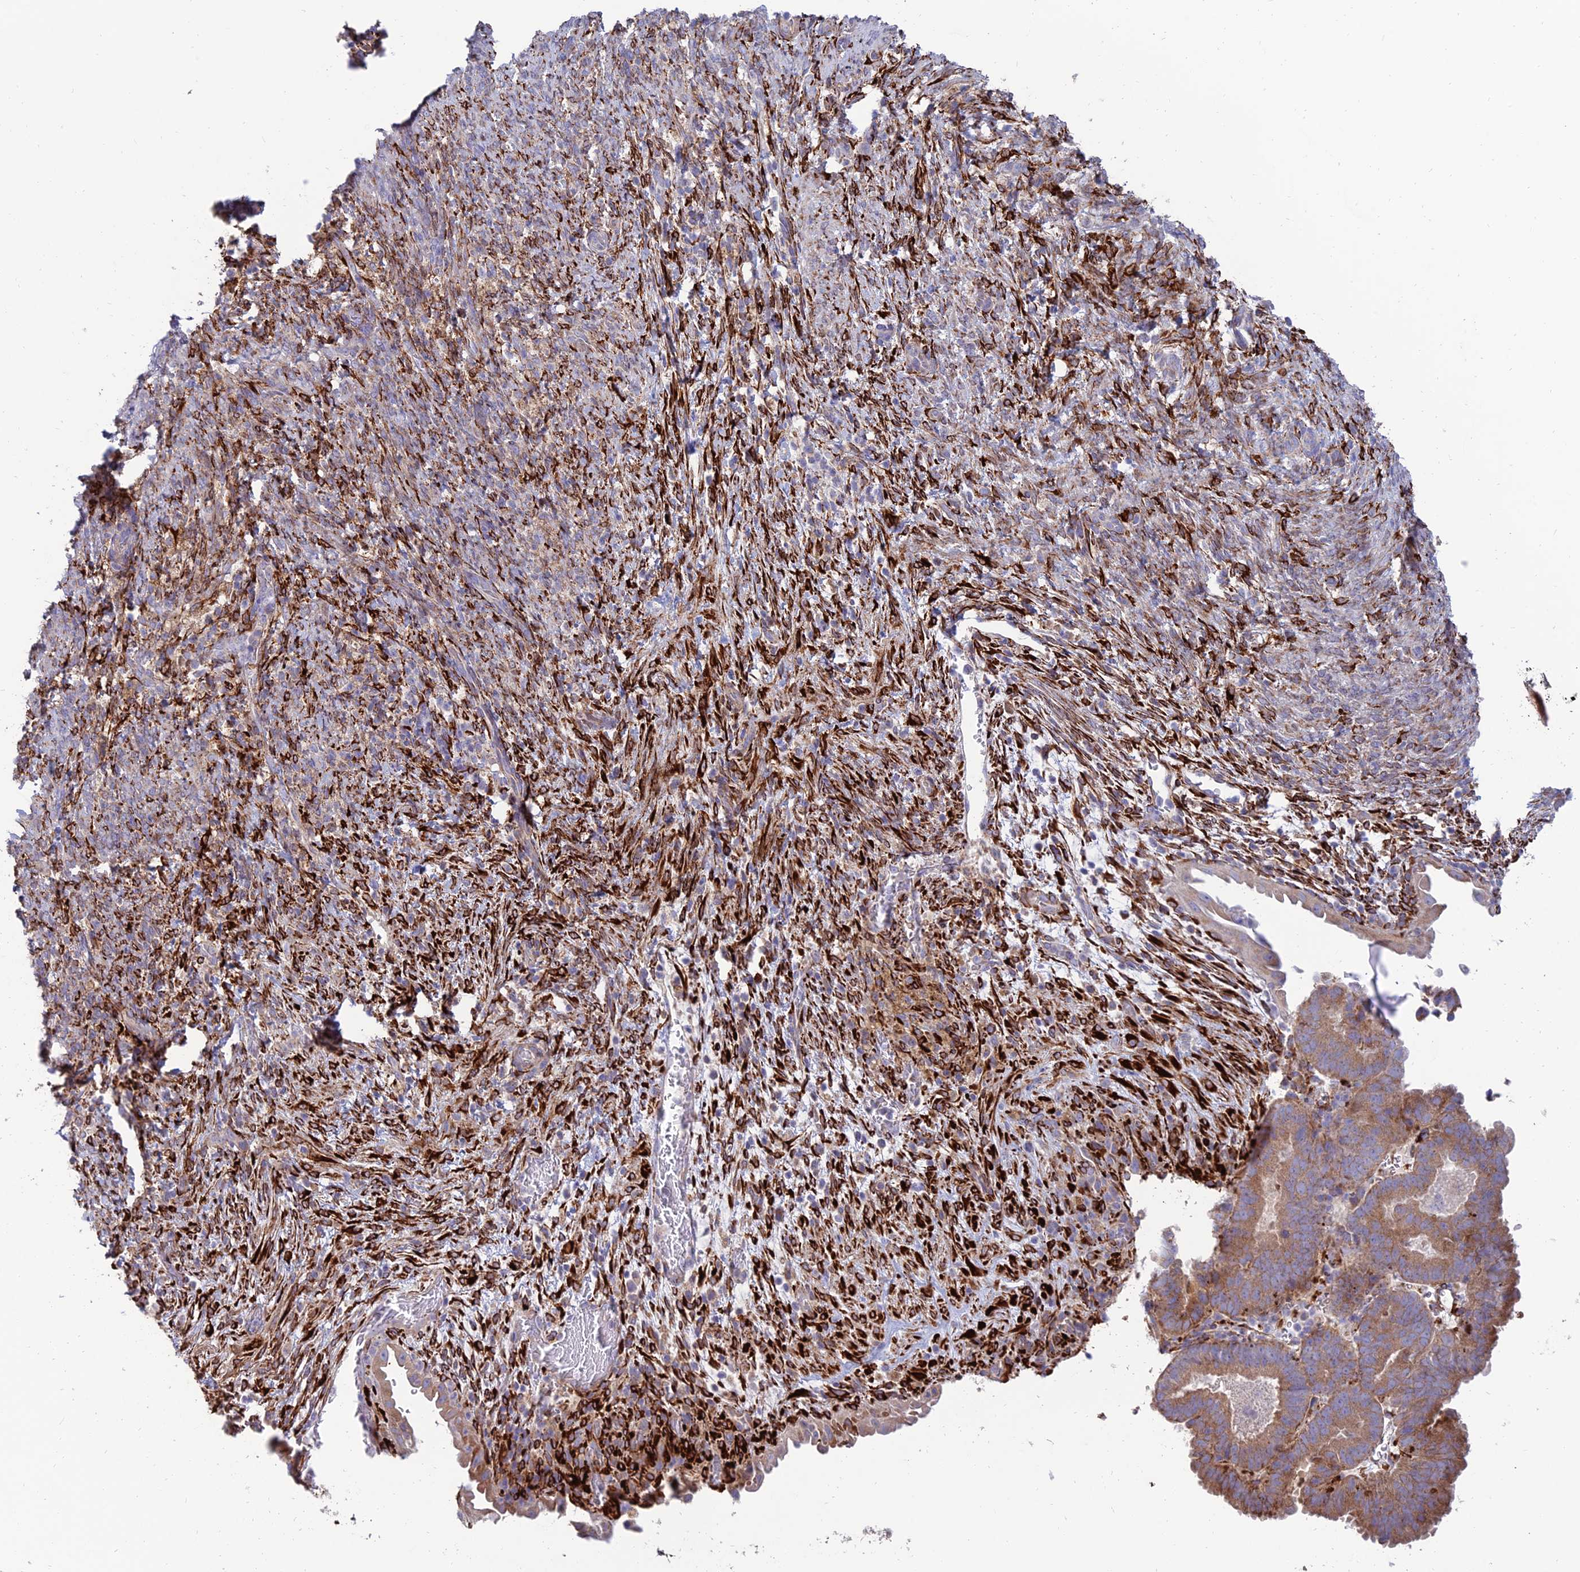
{"staining": {"intensity": "moderate", "quantity": ">75%", "location": "cytoplasmic/membranous"}, "tissue": "endometrial cancer", "cell_type": "Tumor cells", "image_type": "cancer", "snomed": [{"axis": "morphology", "description": "Adenocarcinoma, NOS"}, {"axis": "topography", "description": "Endometrium"}], "caption": "This is a micrograph of immunohistochemistry staining of adenocarcinoma (endometrial), which shows moderate positivity in the cytoplasmic/membranous of tumor cells.", "gene": "RCN3", "patient": {"sex": "female", "age": 70}}